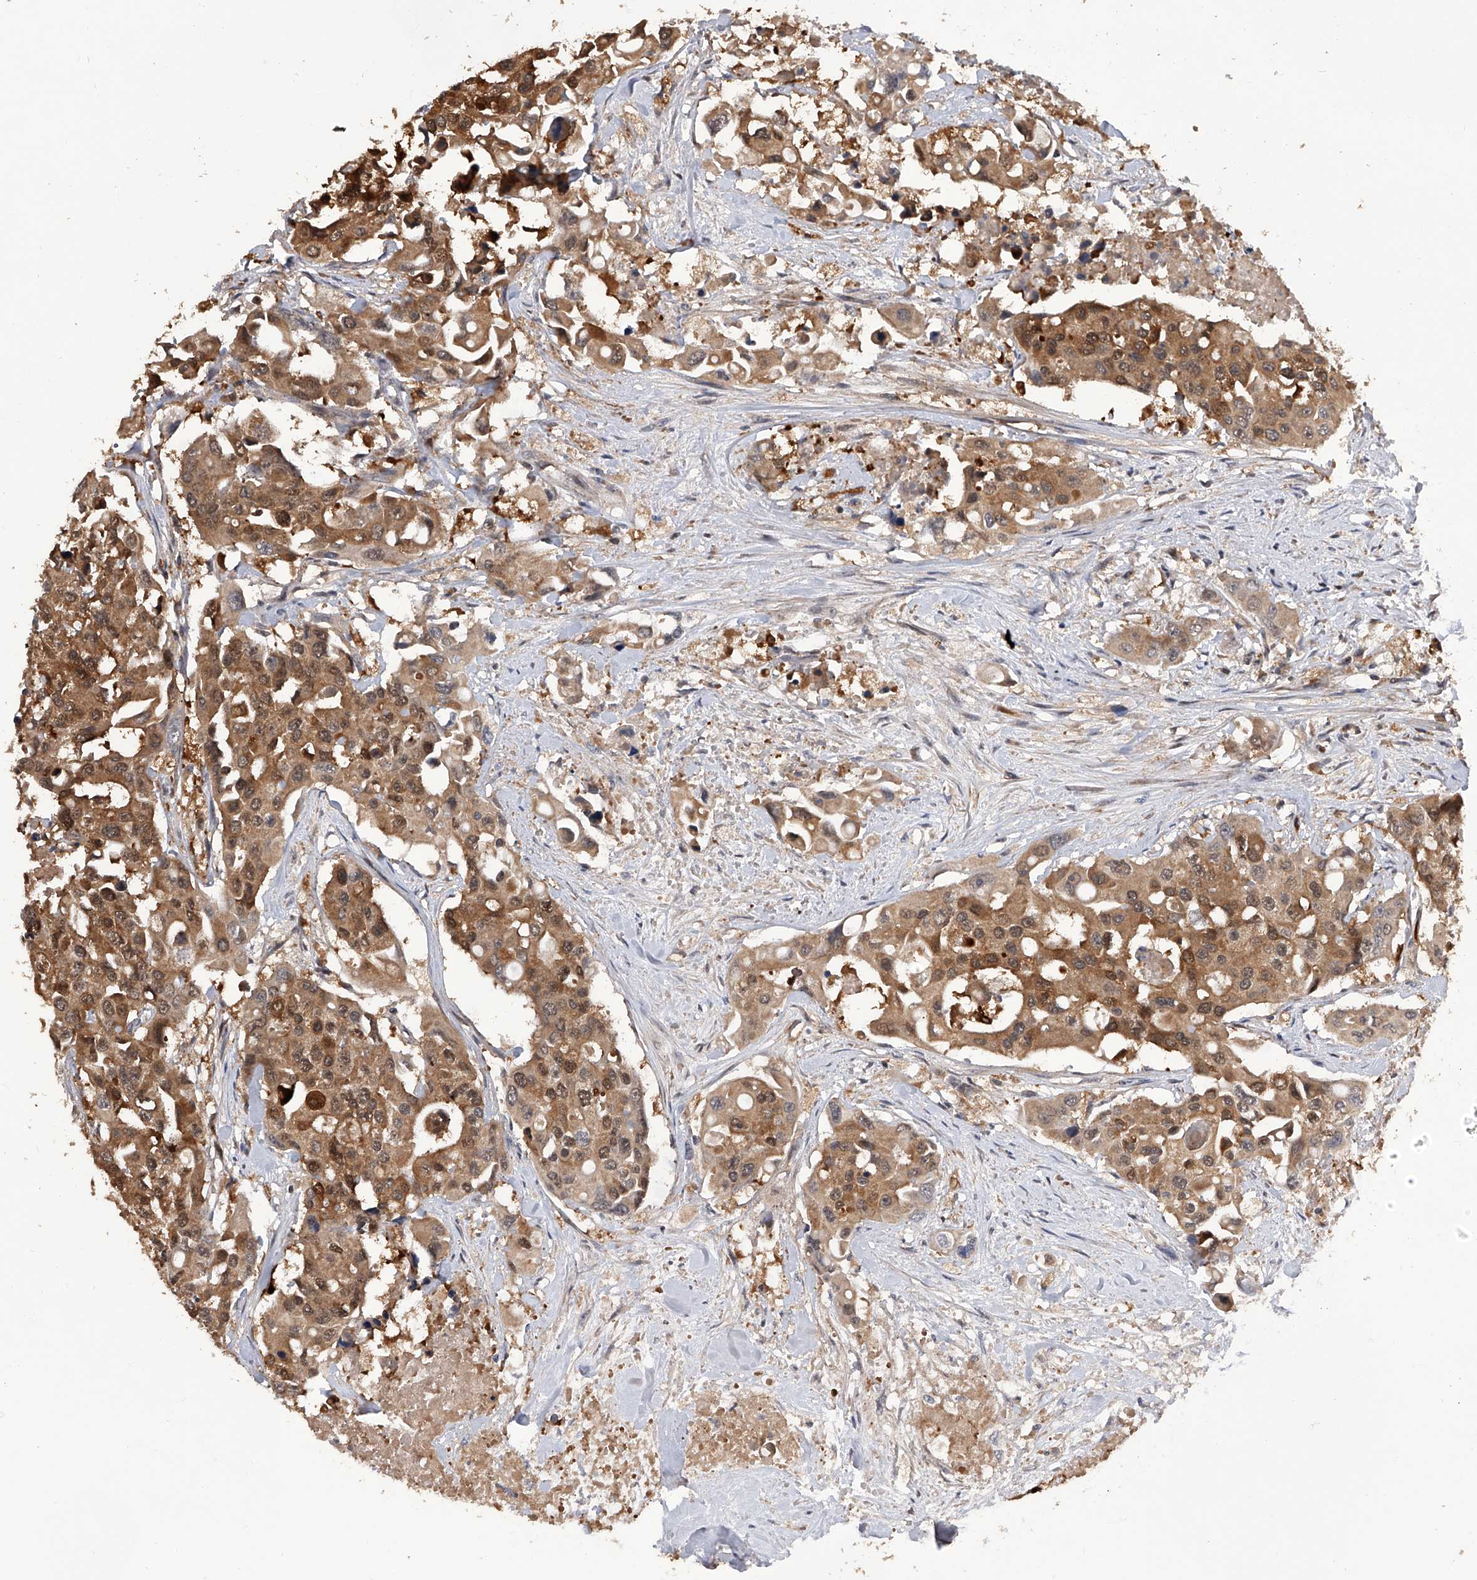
{"staining": {"intensity": "moderate", "quantity": ">75%", "location": "cytoplasmic/membranous"}, "tissue": "colorectal cancer", "cell_type": "Tumor cells", "image_type": "cancer", "snomed": [{"axis": "morphology", "description": "Adenocarcinoma, NOS"}, {"axis": "topography", "description": "Colon"}], "caption": "Immunohistochemistry histopathology image of neoplastic tissue: human colorectal adenocarcinoma stained using immunohistochemistry demonstrates medium levels of moderate protein expression localized specifically in the cytoplasmic/membranous of tumor cells, appearing as a cytoplasmic/membranous brown color.", "gene": "GMDS", "patient": {"sex": "male", "age": 77}}